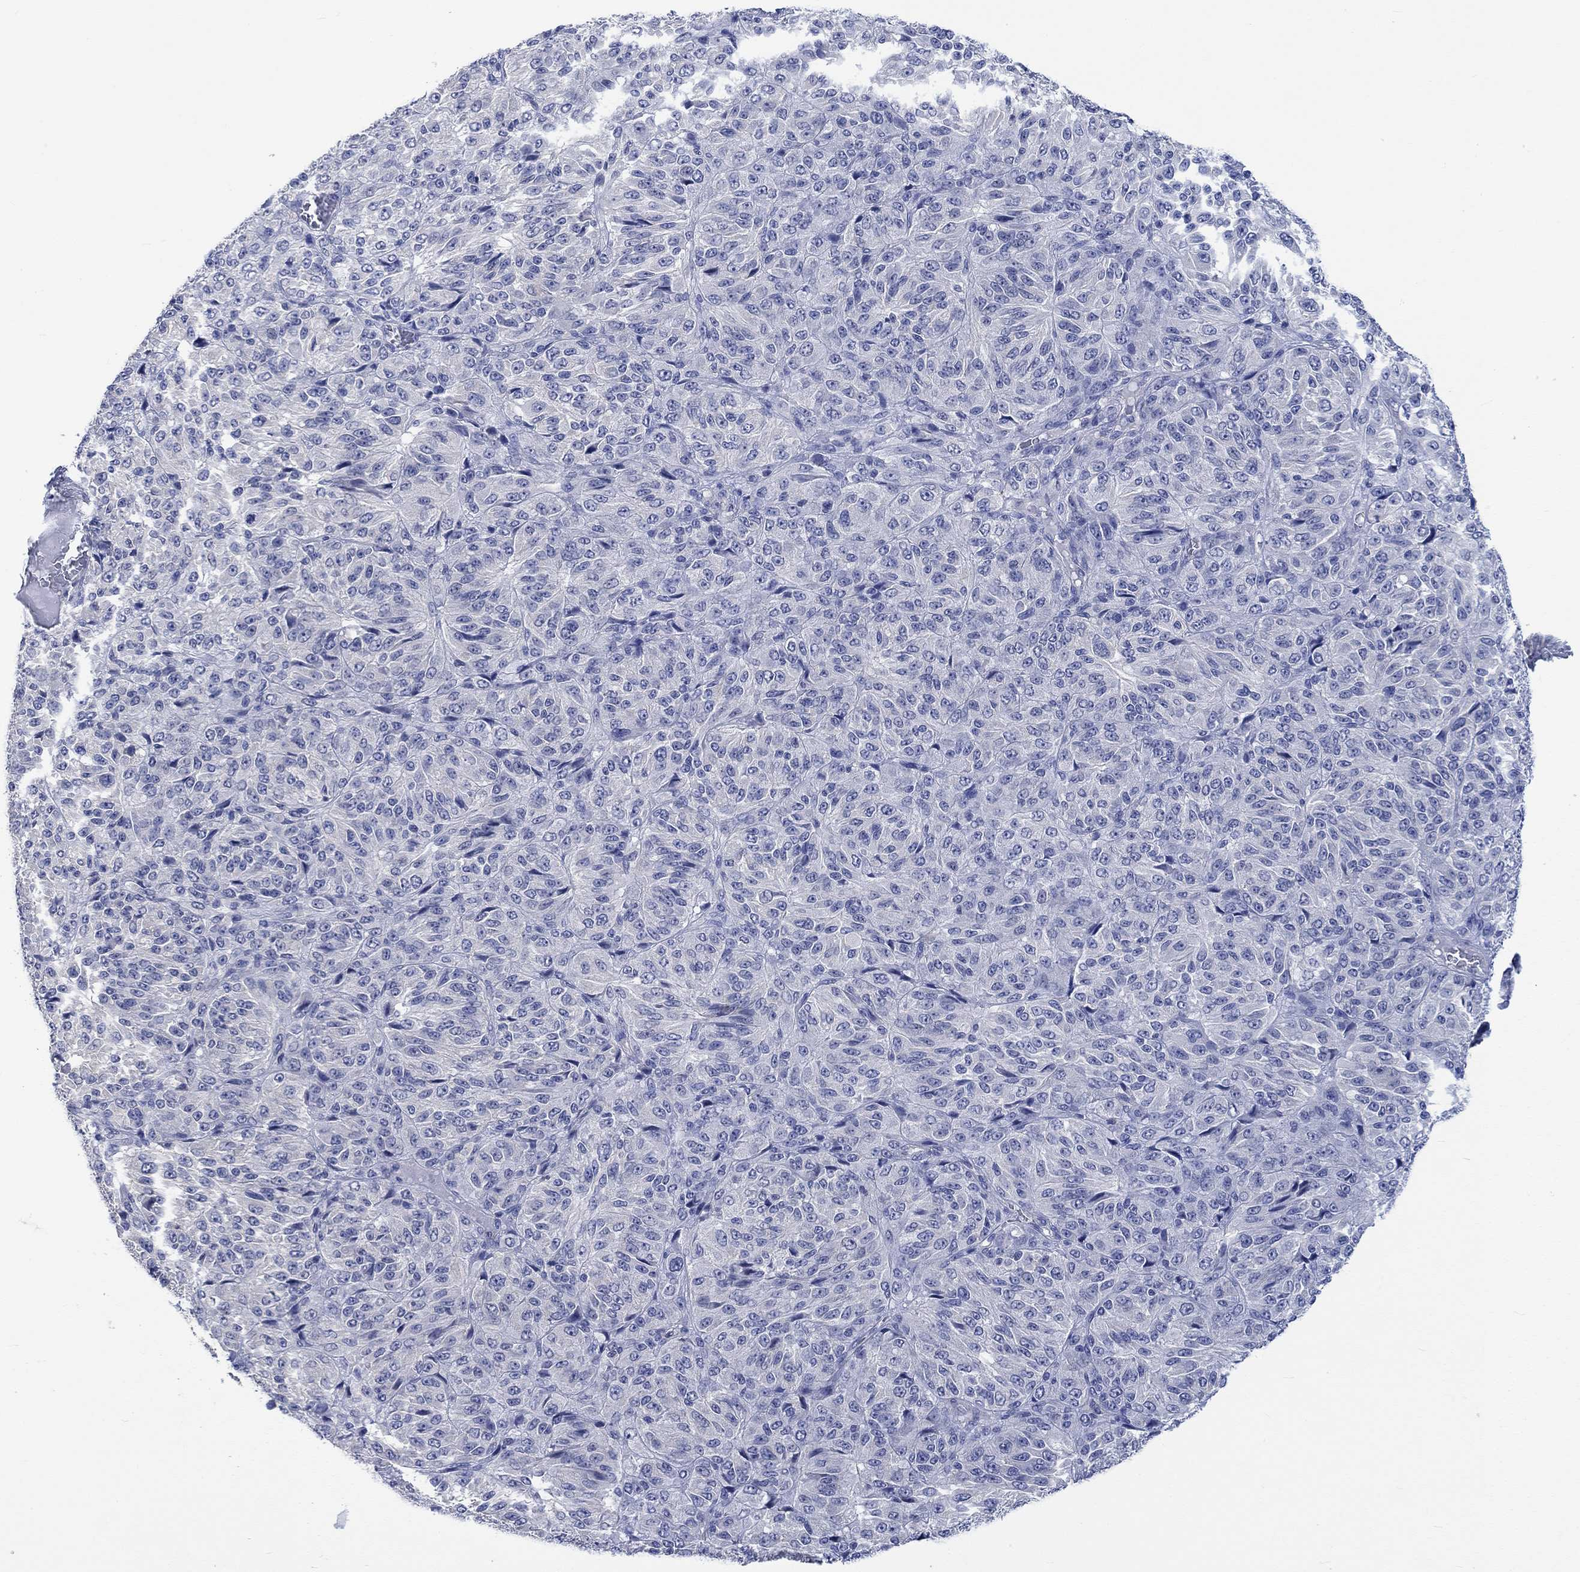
{"staining": {"intensity": "negative", "quantity": "none", "location": "none"}, "tissue": "melanoma", "cell_type": "Tumor cells", "image_type": "cancer", "snomed": [{"axis": "morphology", "description": "Malignant melanoma, Metastatic site"}, {"axis": "topography", "description": "Brain"}], "caption": "Melanoma was stained to show a protein in brown. There is no significant expression in tumor cells. (IHC, brightfield microscopy, high magnification).", "gene": "AGRP", "patient": {"sex": "female", "age": 56}}